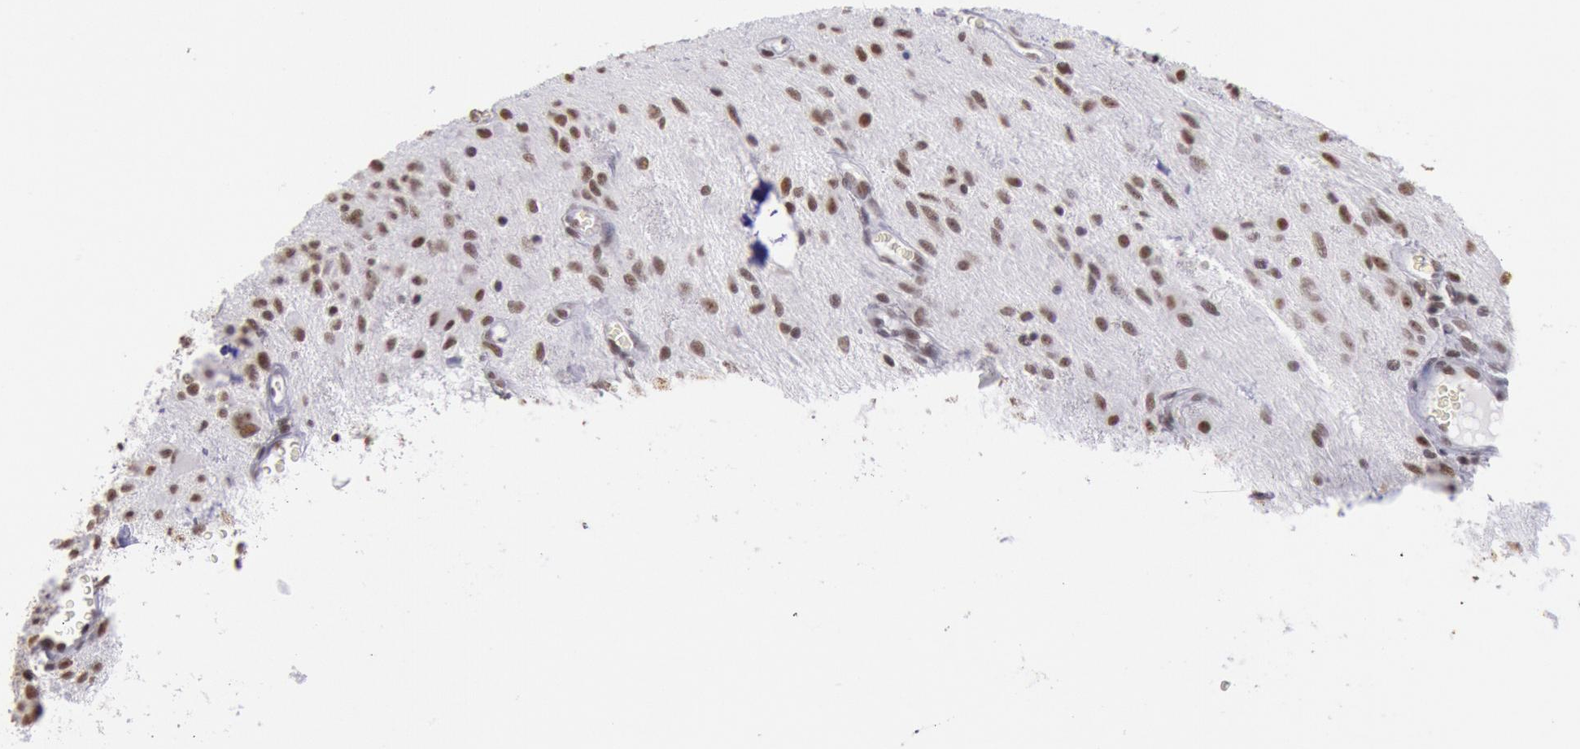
{"staining": {"intensity": "weak", "quantity": "25%-75%", "location": "nuclear"}, "tissue": "glioma", "cell_type": "Tumor cells", "image_type": "cancer", "snomed": [{"axis": "morphology", "description": "Glioma, malignant, Low grade"}, {"axis": "topography", "description": "Brain"}], "caption": "Human glioma stained with a protein marker reveals weak staining in tumor cells.", "gene": "SNRPD3", "patient": {"sex": "female", "age": 15}}